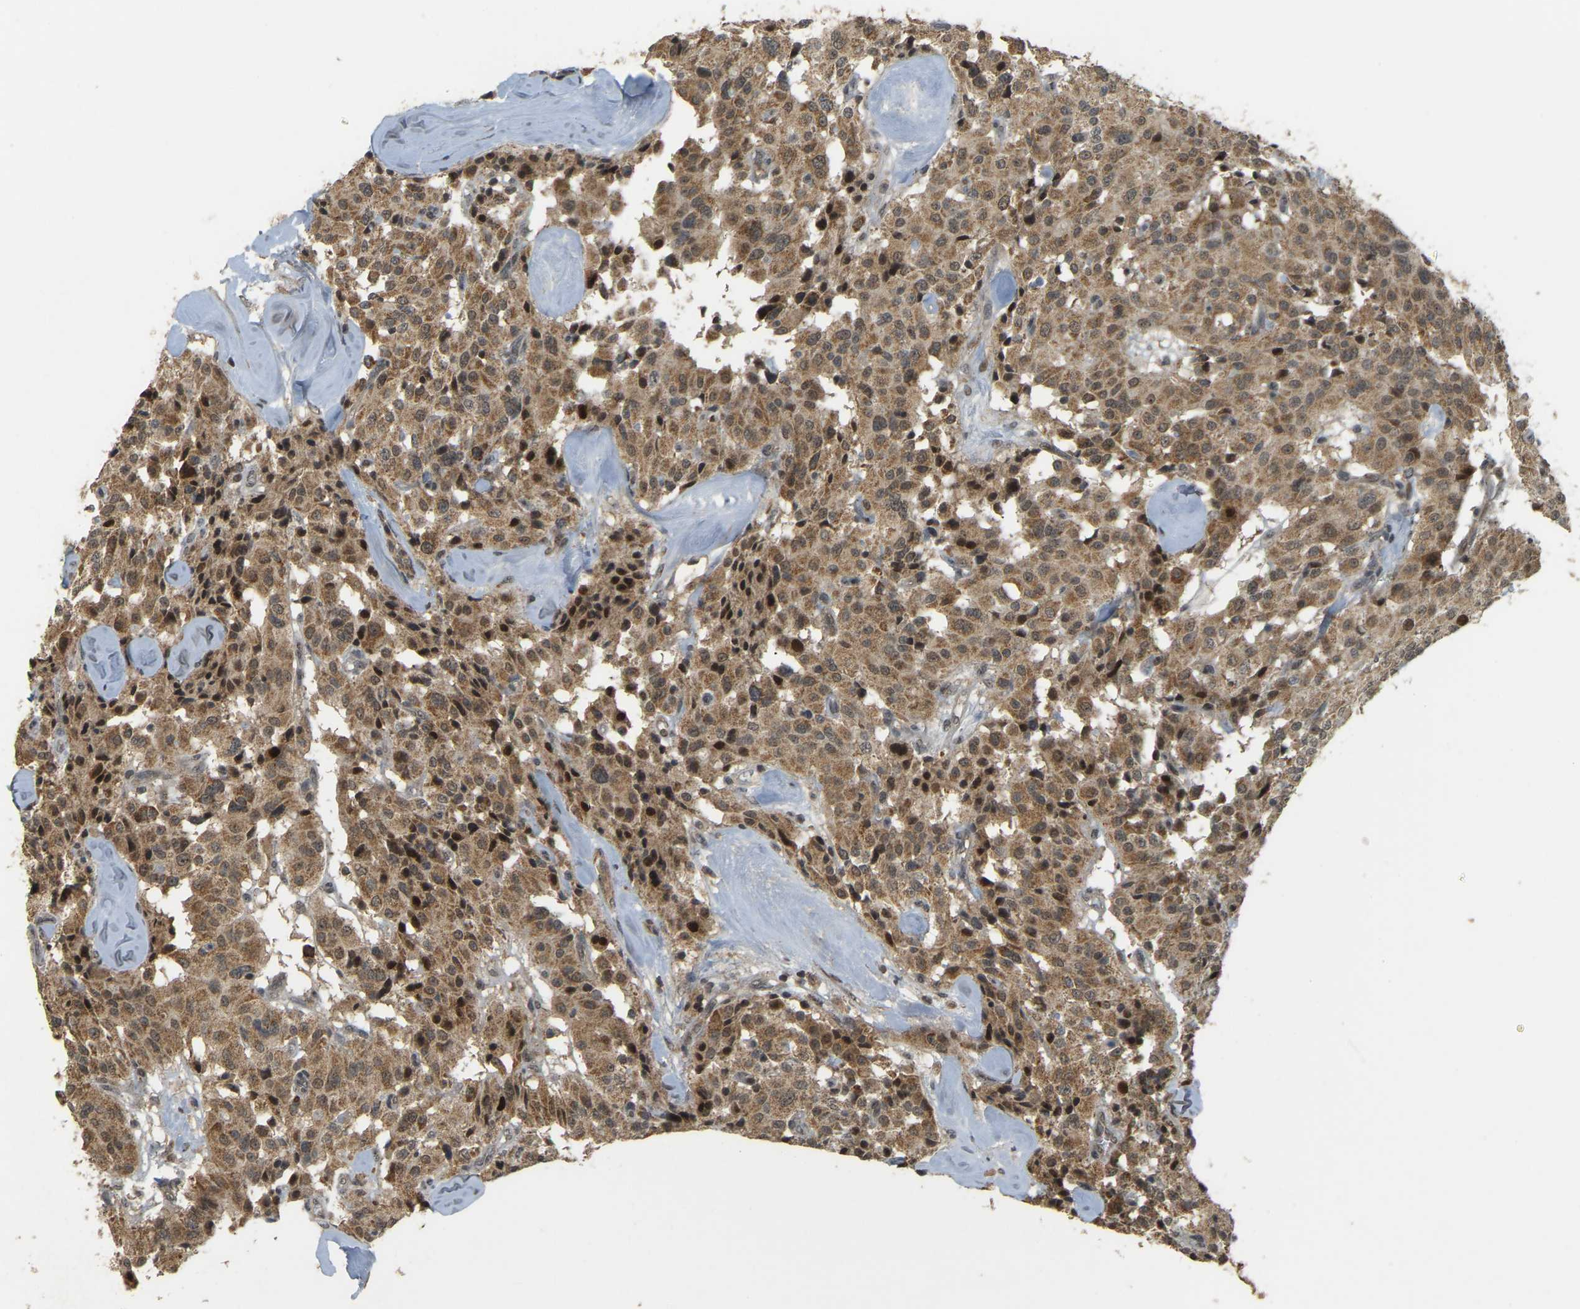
{"staining": {"intensity": "moderate", "quantity": ">75%", "location": "cytoplasmic/membranous"}, "tissue": "carcinoid", "cell_type": "Tumor cells", "image_type": "cancer", "snomed": [{"axis": "morphology", "description": "Carcinoid, malignant, NOS"}, {"axis": "topography", "description": "Lung"}], "caption": "Carcinoid stained with immunohistochemistry displays moderate cytoplasmic/membranous staining in approximately >75% of tumor cells.", "gene": "BRF2", "patient": {"sex": "male", "age": 30}}